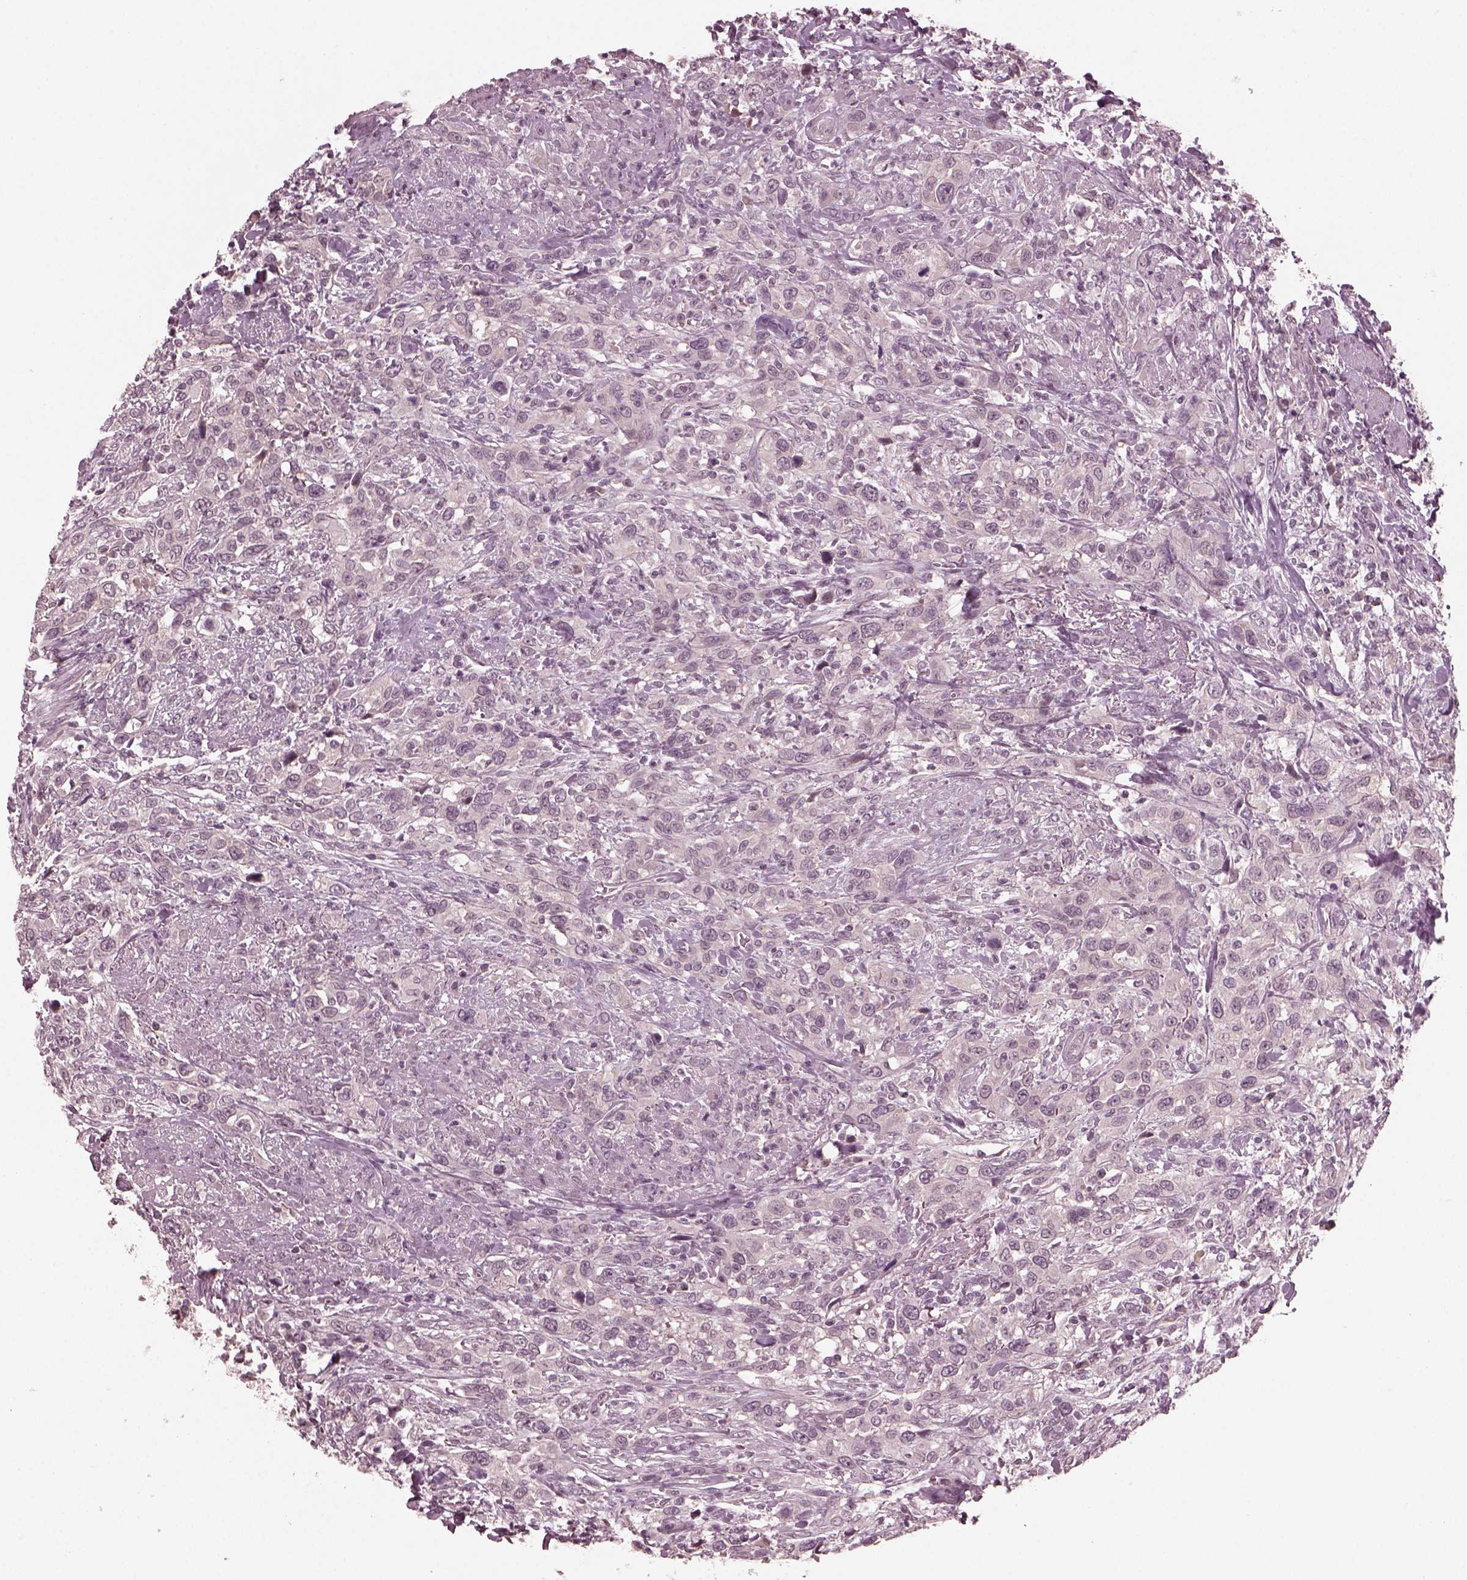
{"staining": {"intensity": "negative", "quantity": "none", "location": "none"}, "tissue": "urothelial cancer", "cell_type": "Tumor cells", "image_type": "cancer", "snomed": [{"axis": "morphology", "description": "Urothelial carcinoma, NOS"}, {"axis": "morphology", "description": "Urothelial carcinoma, High grade"}, {"axis": "topography", "description": "Urinary bladder"}], "caption": "High-grade urothelial carcinoma was stained to show a protein in brown. There is no significant expression in tumor cells.", "gene": "RGS7", "patient": {"sex": "female", "age": 64}}